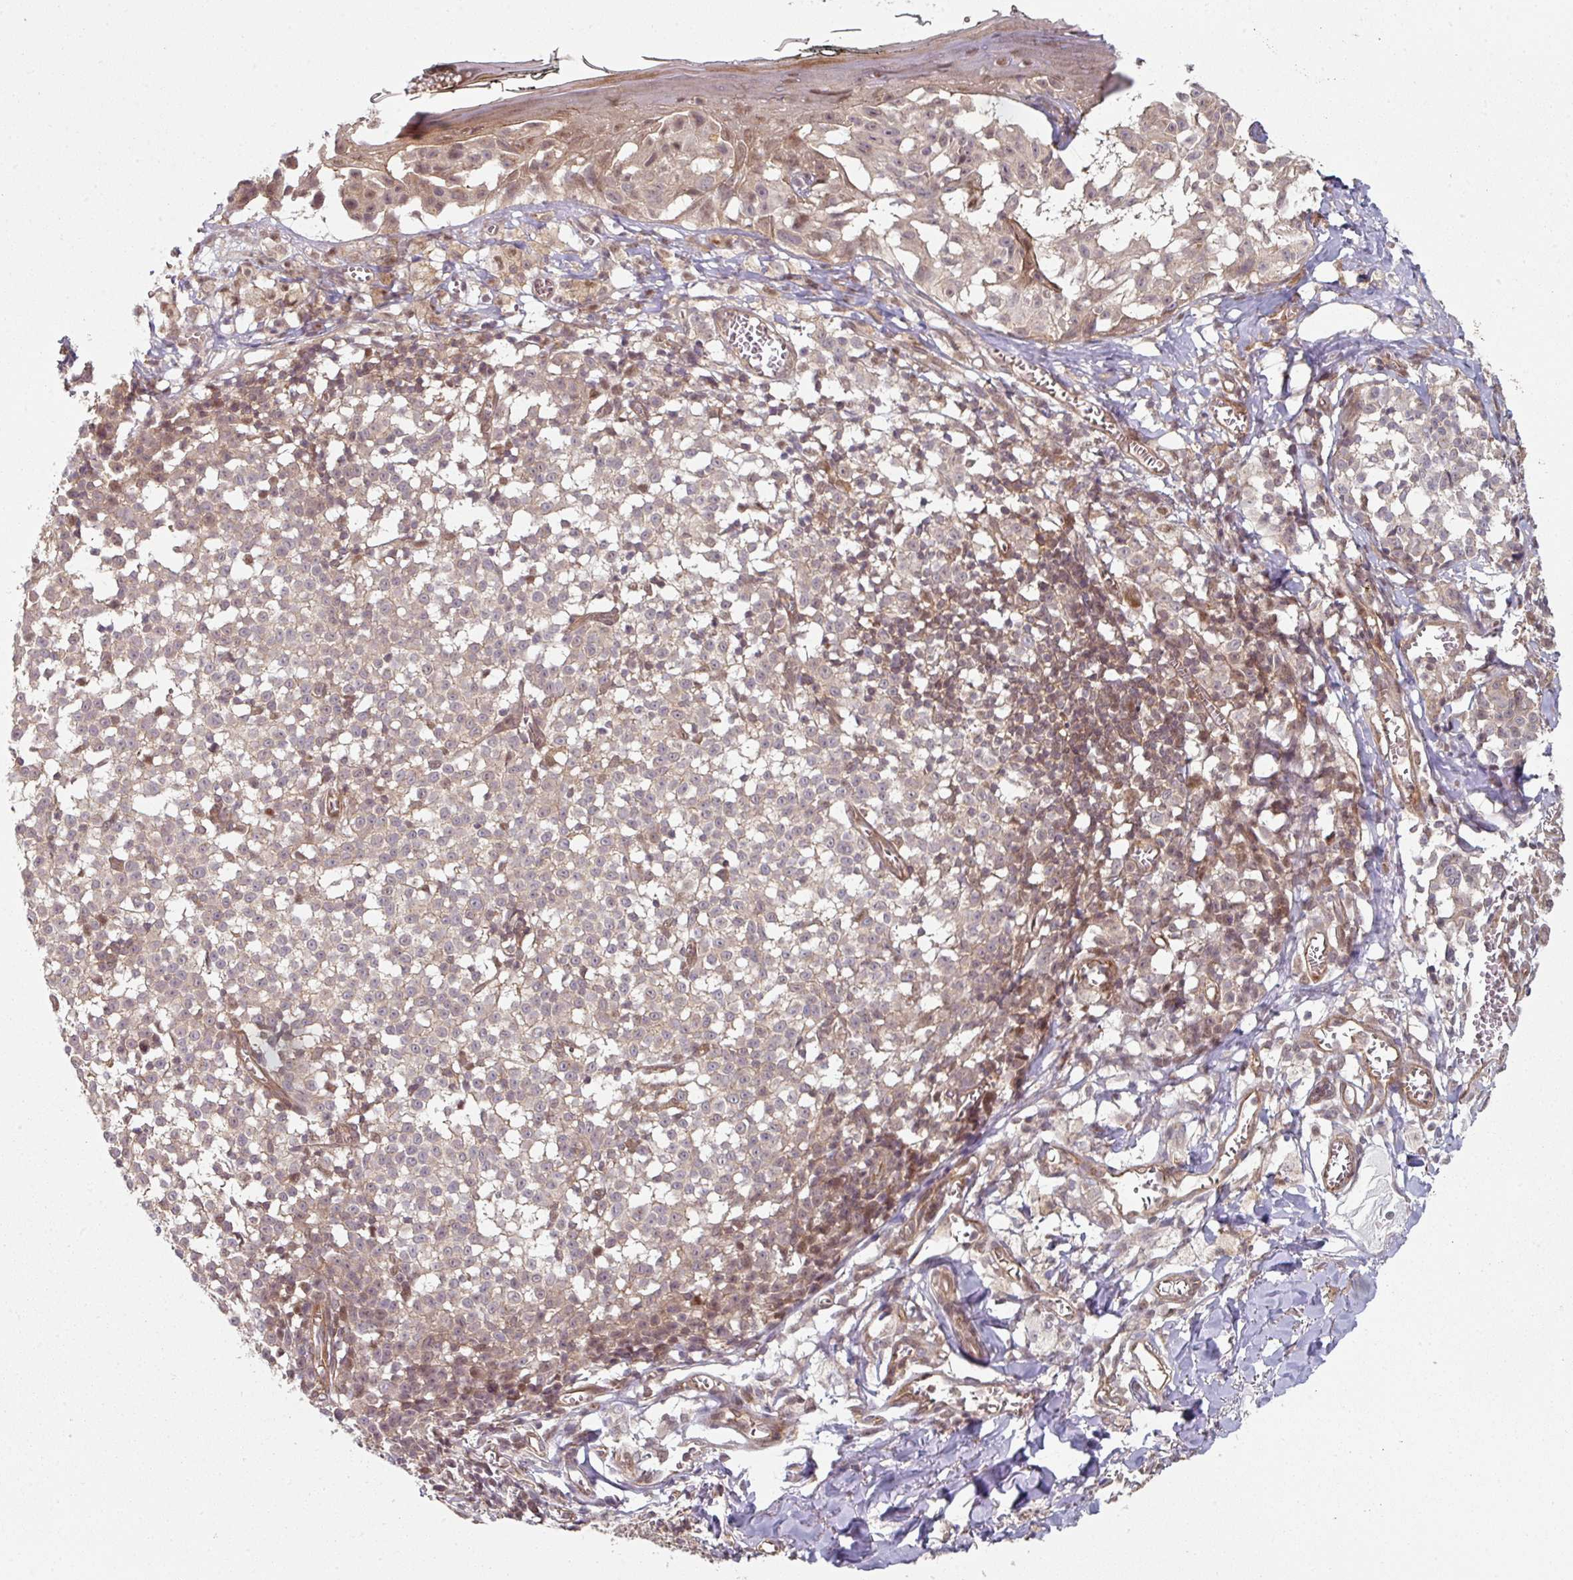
{"staining": {"intensity": "weak", "quantity": "25%-75%", "location": "cytoplasmic/membranous,nuclear"}, "tissue": "melanoma", "cell_type": "Tumor cells", "image_type": "cancer", "snomed": [{"axis": "morphology", "description": "Malignant melanoma, NOS"}, {"axis": "topography", "description": "Skin"}], "caption": "Immunohistochemical staining of melanoma exhibits low levels of weak cytoplasmic/membranous and nuclear protein expression in about 25%-75% of tumor cells.", "gene": "PSME3IP1", "patient": {"sex": "female", "age": 43}}